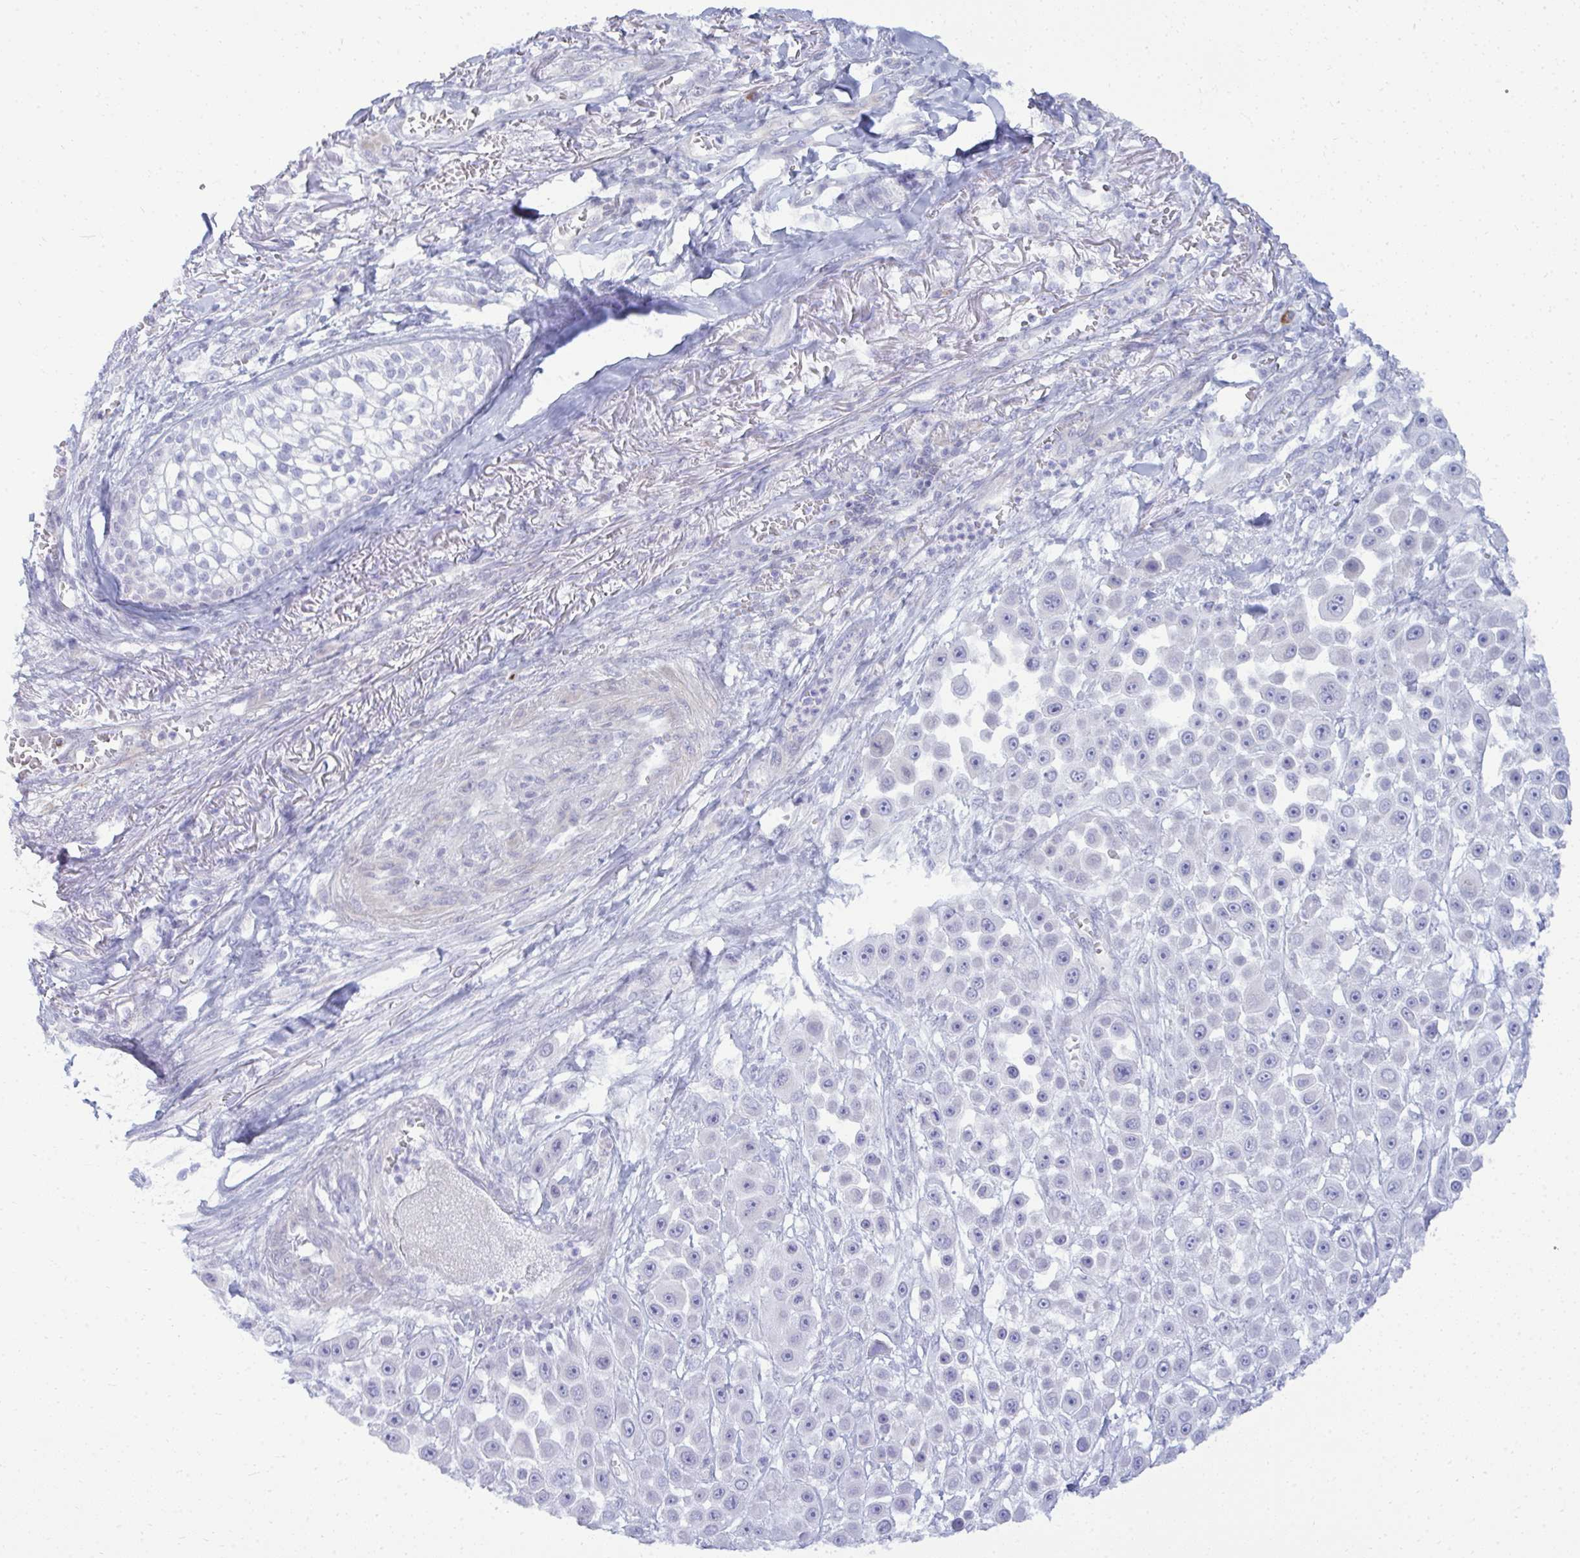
{"staining": {"intensity": "negative", "quantity": "none", "location": "none"}, "tissue": "skin cancer", "cell_type": "Tumor cells", "image_type": "cancer", "snomed": [{"axis": "morphology", "description": "Squamous cell carcinoma, NOS"}, {"axis": "topography", "description": "Skin"}], "caption": "Immunohistochemistry (IHC) photomicrograph of neoplastic tissue: human skin squamous cell carcinoma stained with DAB (3,3'-diaminobenzidine) demonstrates no significant protein staining in tumor cells.", "gene": "TSPEAR", "patient": {"sex": "male", "age": 67}}